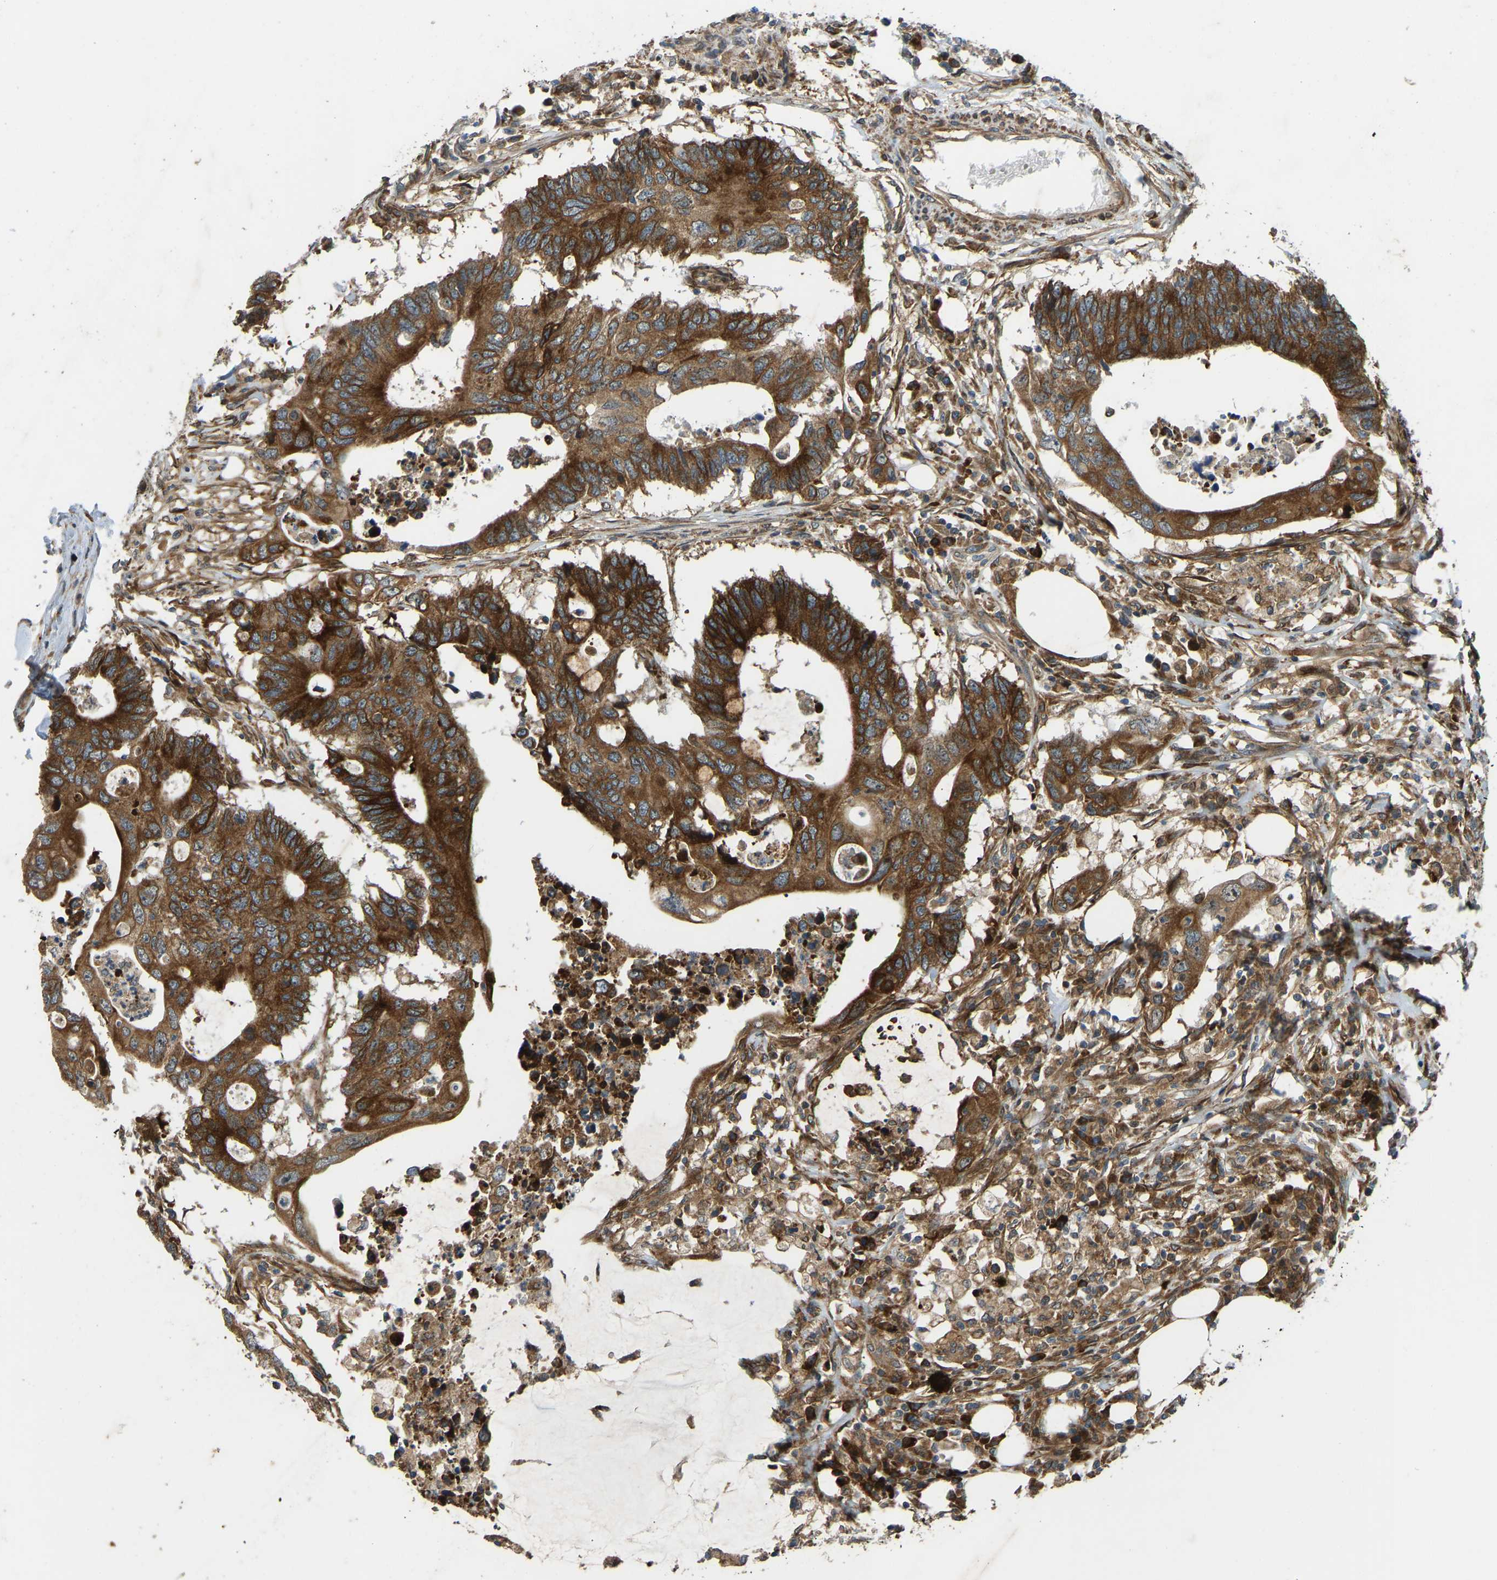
{"staining": {"intensity": "strong", "quantity": ">75%", "location": "cytoplasmic/membranous"}, "tissue": "colorectal cancer", "cell_type": "Tumor cells", "image_type": "cancer", "snomed": [{"axis": "morphology", "description": "Adenocarcinoma, NOS"}, {"axis": "topography", "description": "Colon"}], "caption": "An immunohistochemistry (IHC) photomicrograph of neoplastic tissue is shown. Protein staining in brown shows strong cytoplasmic/membranous positivity in colorectal adenocarcinoma within tumor cells.", "gene": "OS9", "patient": {"sex": "male", "age": 71}}